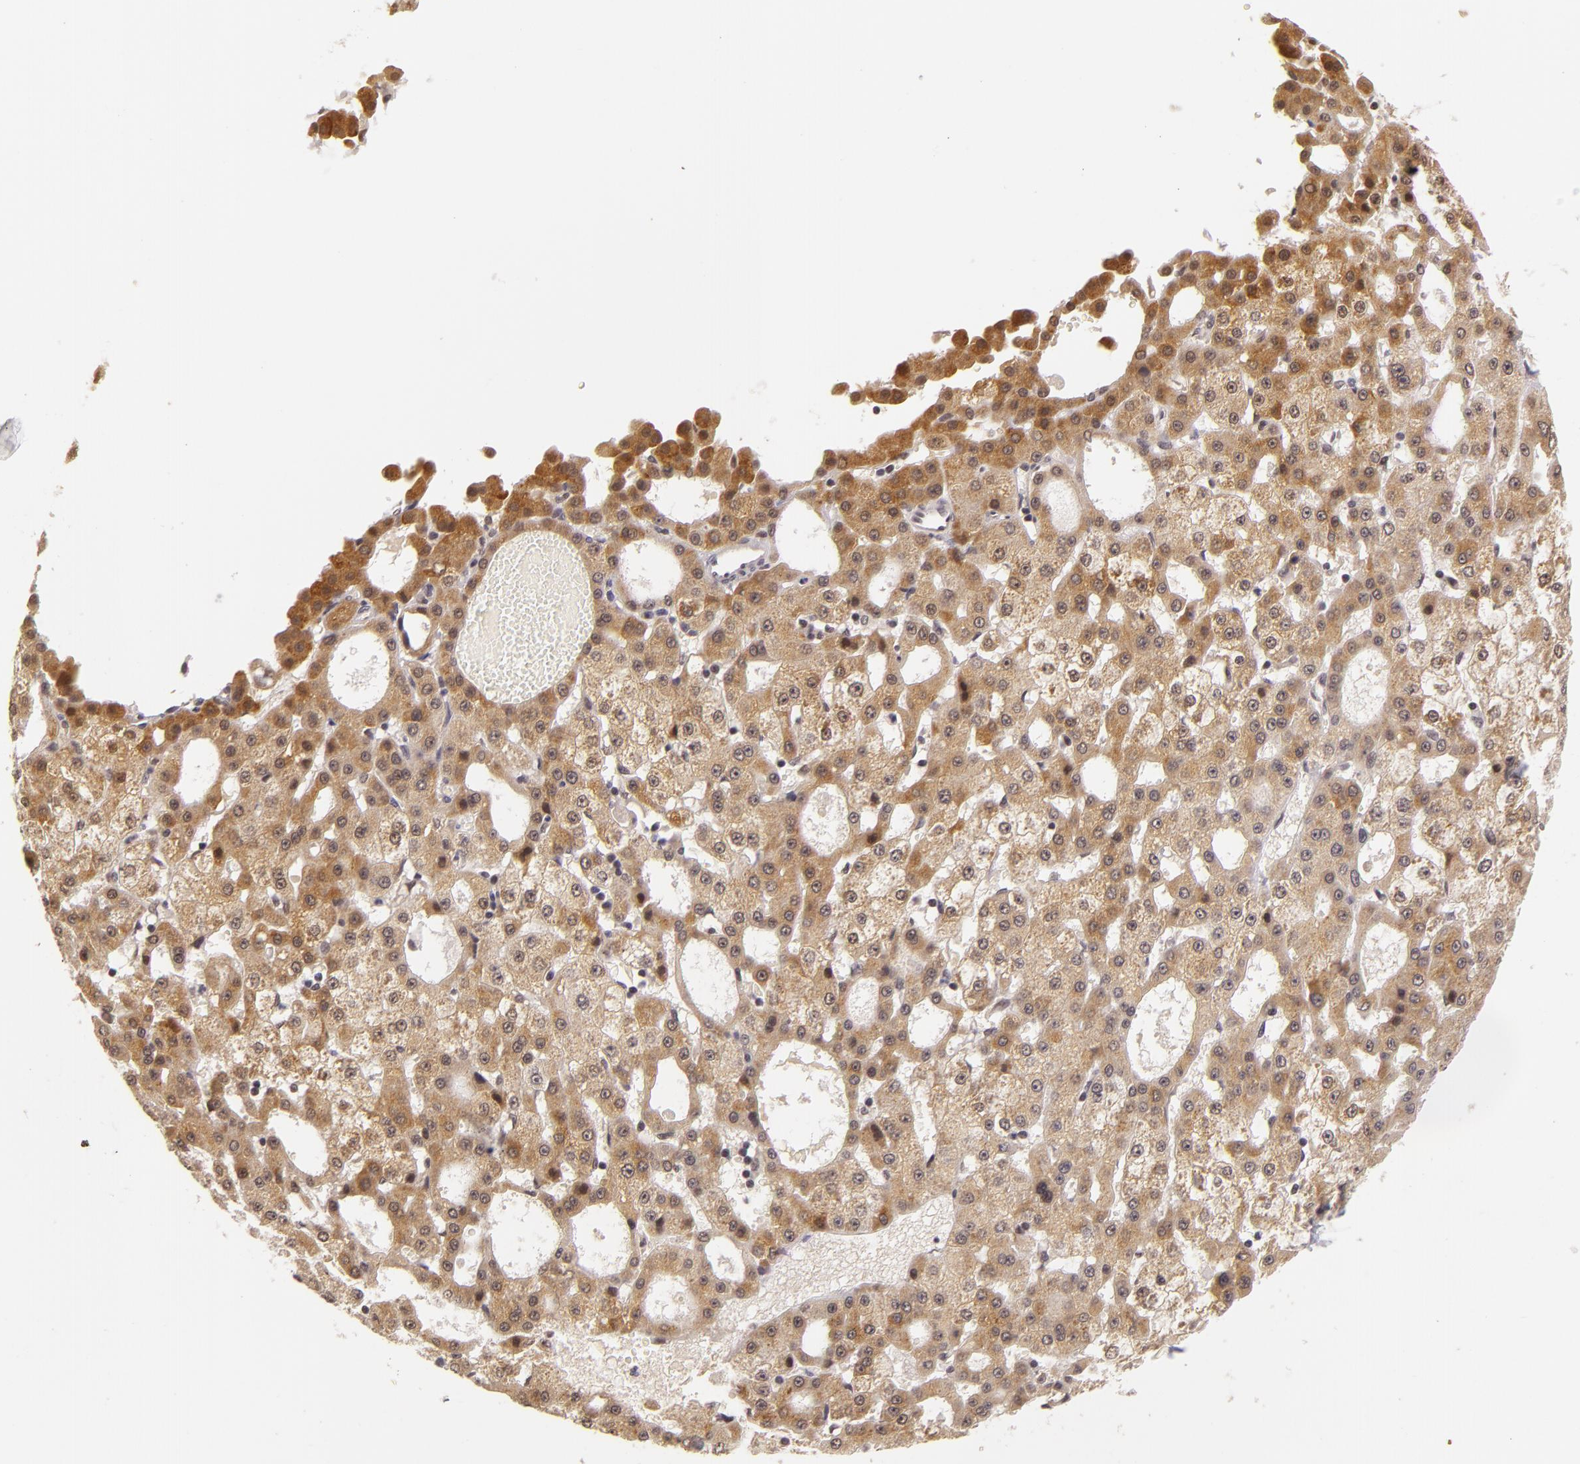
{"staining": {"intensity": "moderate", "quantity": "25%-75%", "location": "cytoplasmic/membranous"}, "tissue": "liver cancer", "cell_type": "Tumor cells", "image_type": "cancer", "snomed": [{"axis": "morphology", "description": "Carcinoma, Hepatocellular, NOS"}, {"axis": "topography", "description": "Liver"}], "caption": "IHC micrograph of neoplastic tissue: human liver cancer (hepatocellular carcinoma) stained using immunohistochemistry exhibits medium levels of moderate protein expression localized specifically in the cytoplasmic/membranous of tumor cells, appearing as a cytoplasmic/membranous brown color.", "gene": "ALX1", "patient": {"sex": "male", "age": 47}}